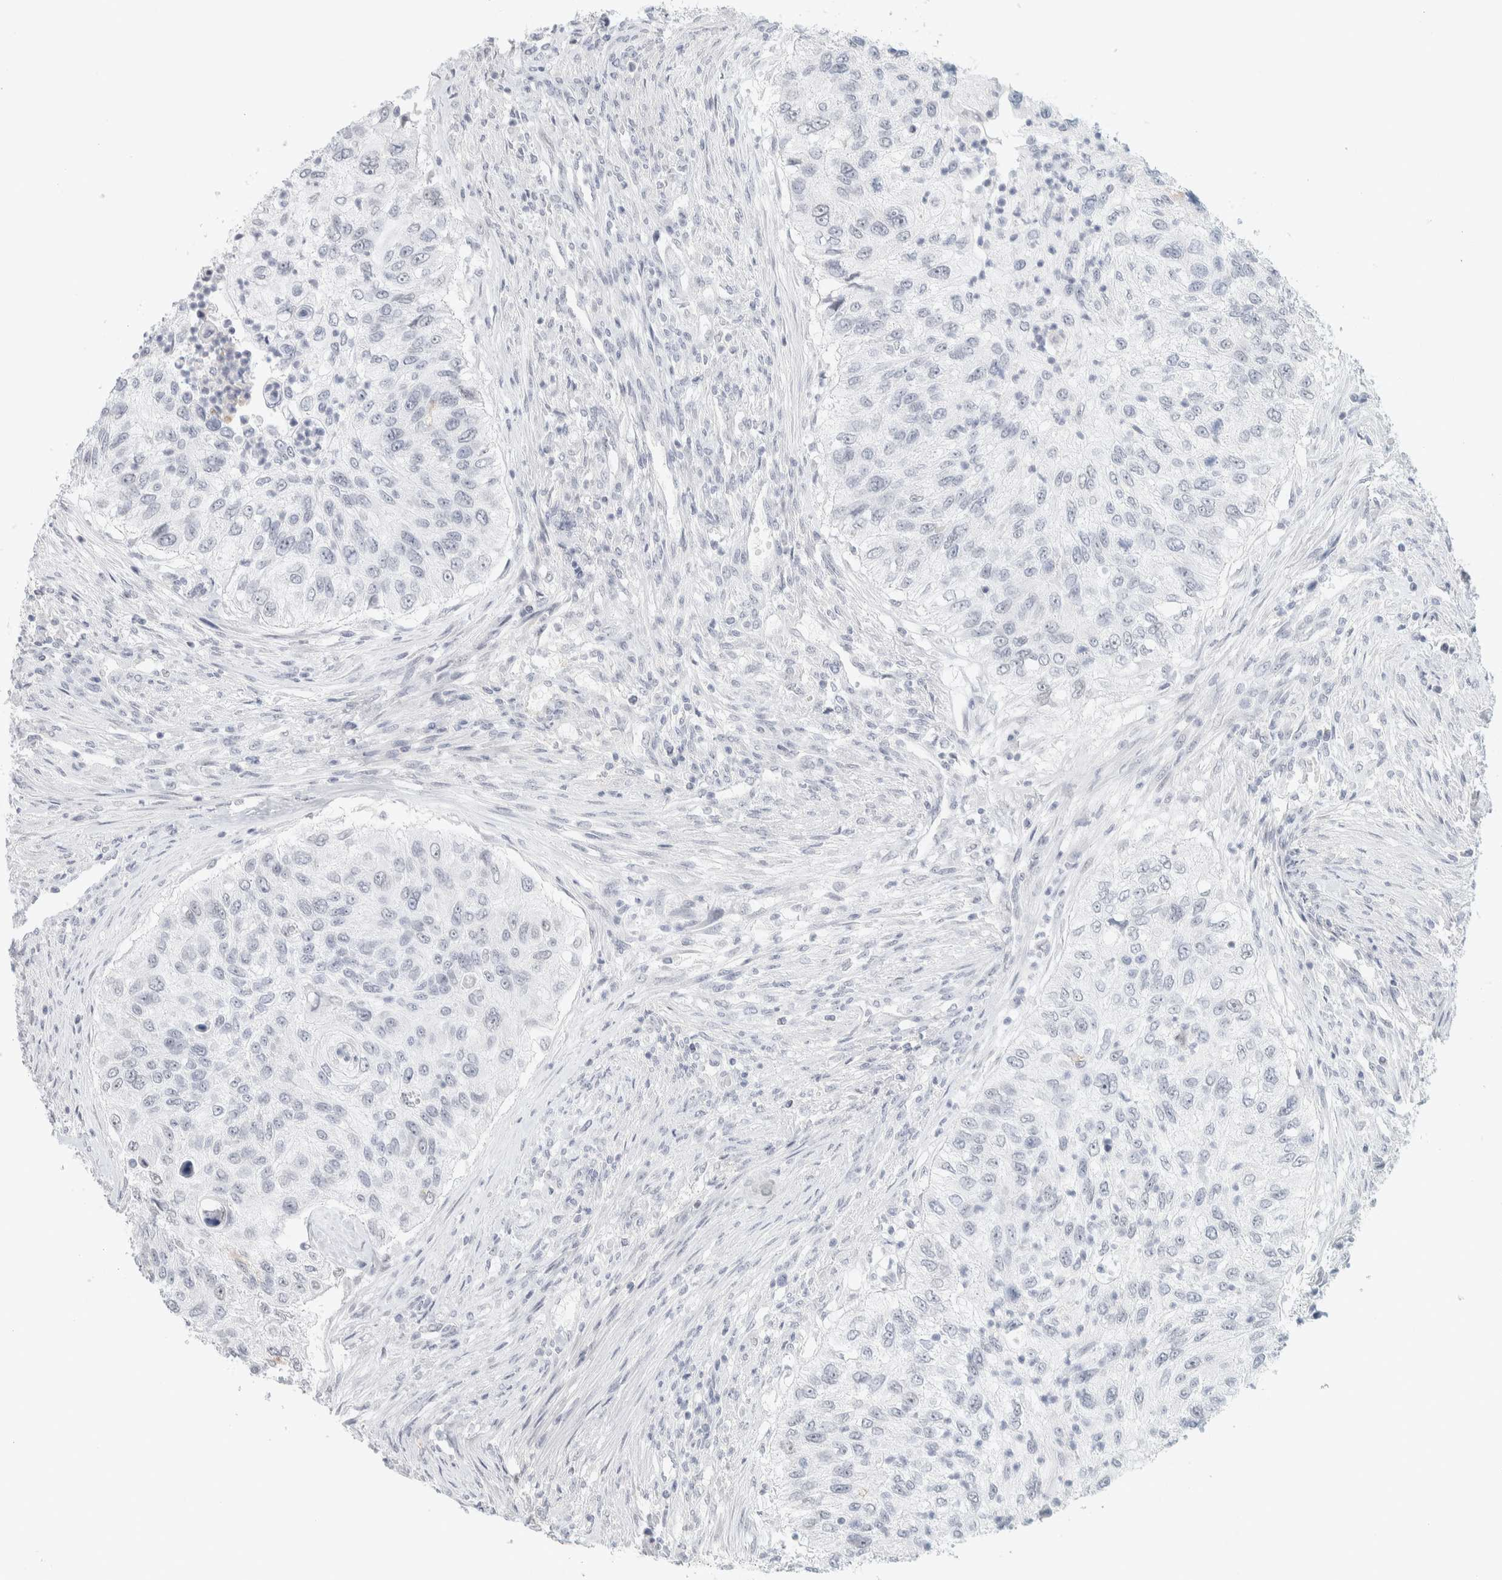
{"staining": {"intensity": "negative", "quantity": "none", "location": "none"}, "tissue": "urothelial cancer", "cell_type": "Tumor cells", "image_type": "cancer", "snomed": [{"axis": "morphology", "description": "Urothelial carcinoma, High grade"}, {"axis": "topography", "description": "Urinary bladder"}], "caption": "Micrograph shows no protein staining in tumor cells of urothelial cancer tissue.", "gene": "CDH17", "patient": {"sex": "female", "age": 60}}